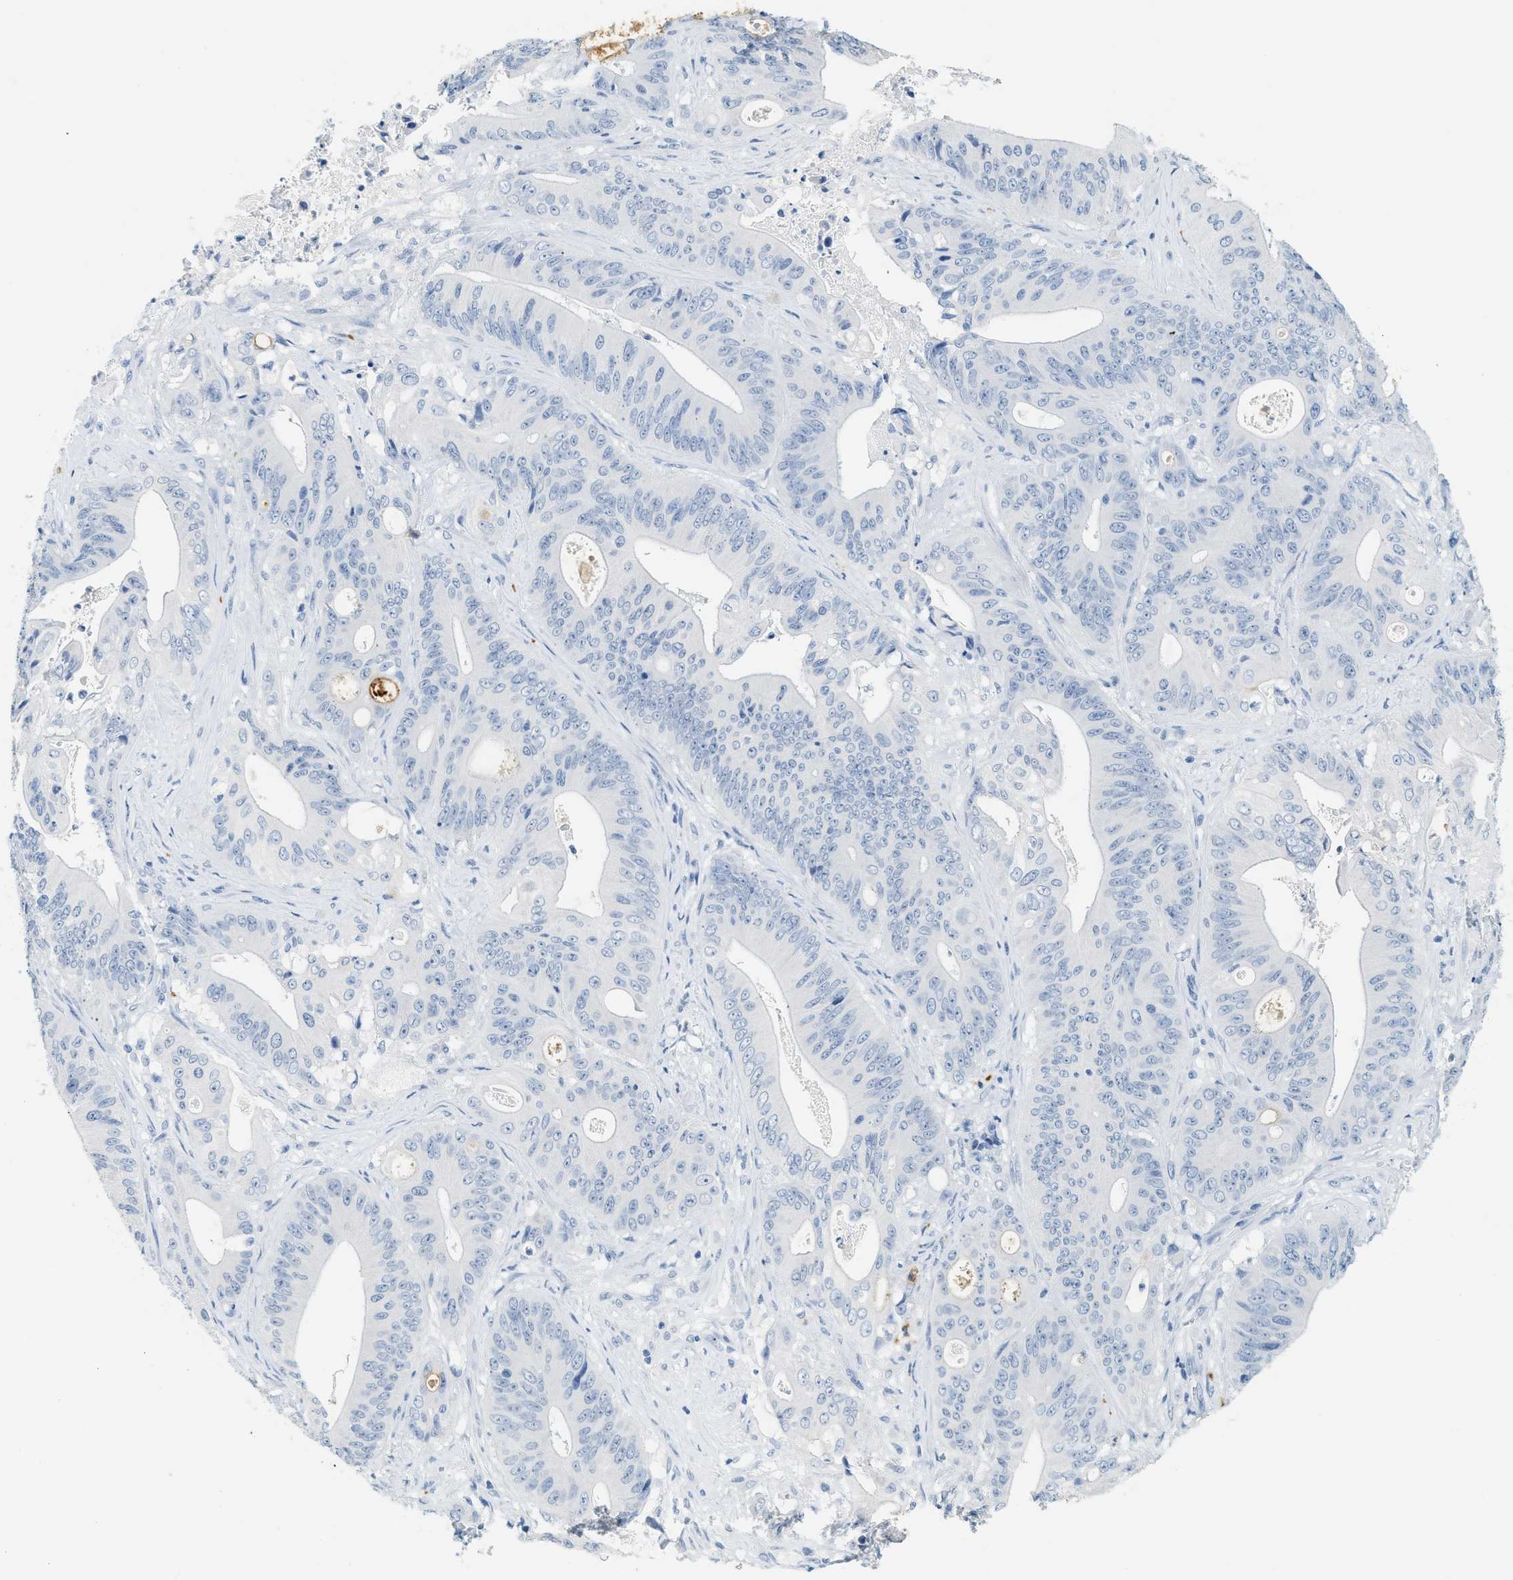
{"staining": {"intensity": "negative", "quantity": "none", "location": "none"}, "tissue": "pancreatic cancer", "cell_type": "Tumor cells", "image_type": "cancer", "snomed": [{"axis": "morphology", "description": "Normal tissue, NOS"}, {"axis": "topography", "description": "Lymph node"}], "caption": "This is a photomicrograph of immunohistochemistry staining of pancreatic cancer, which shows no staining in tumor cells.", "gene": "LCN2", "patient": {"sex": "male", "age": 62}}